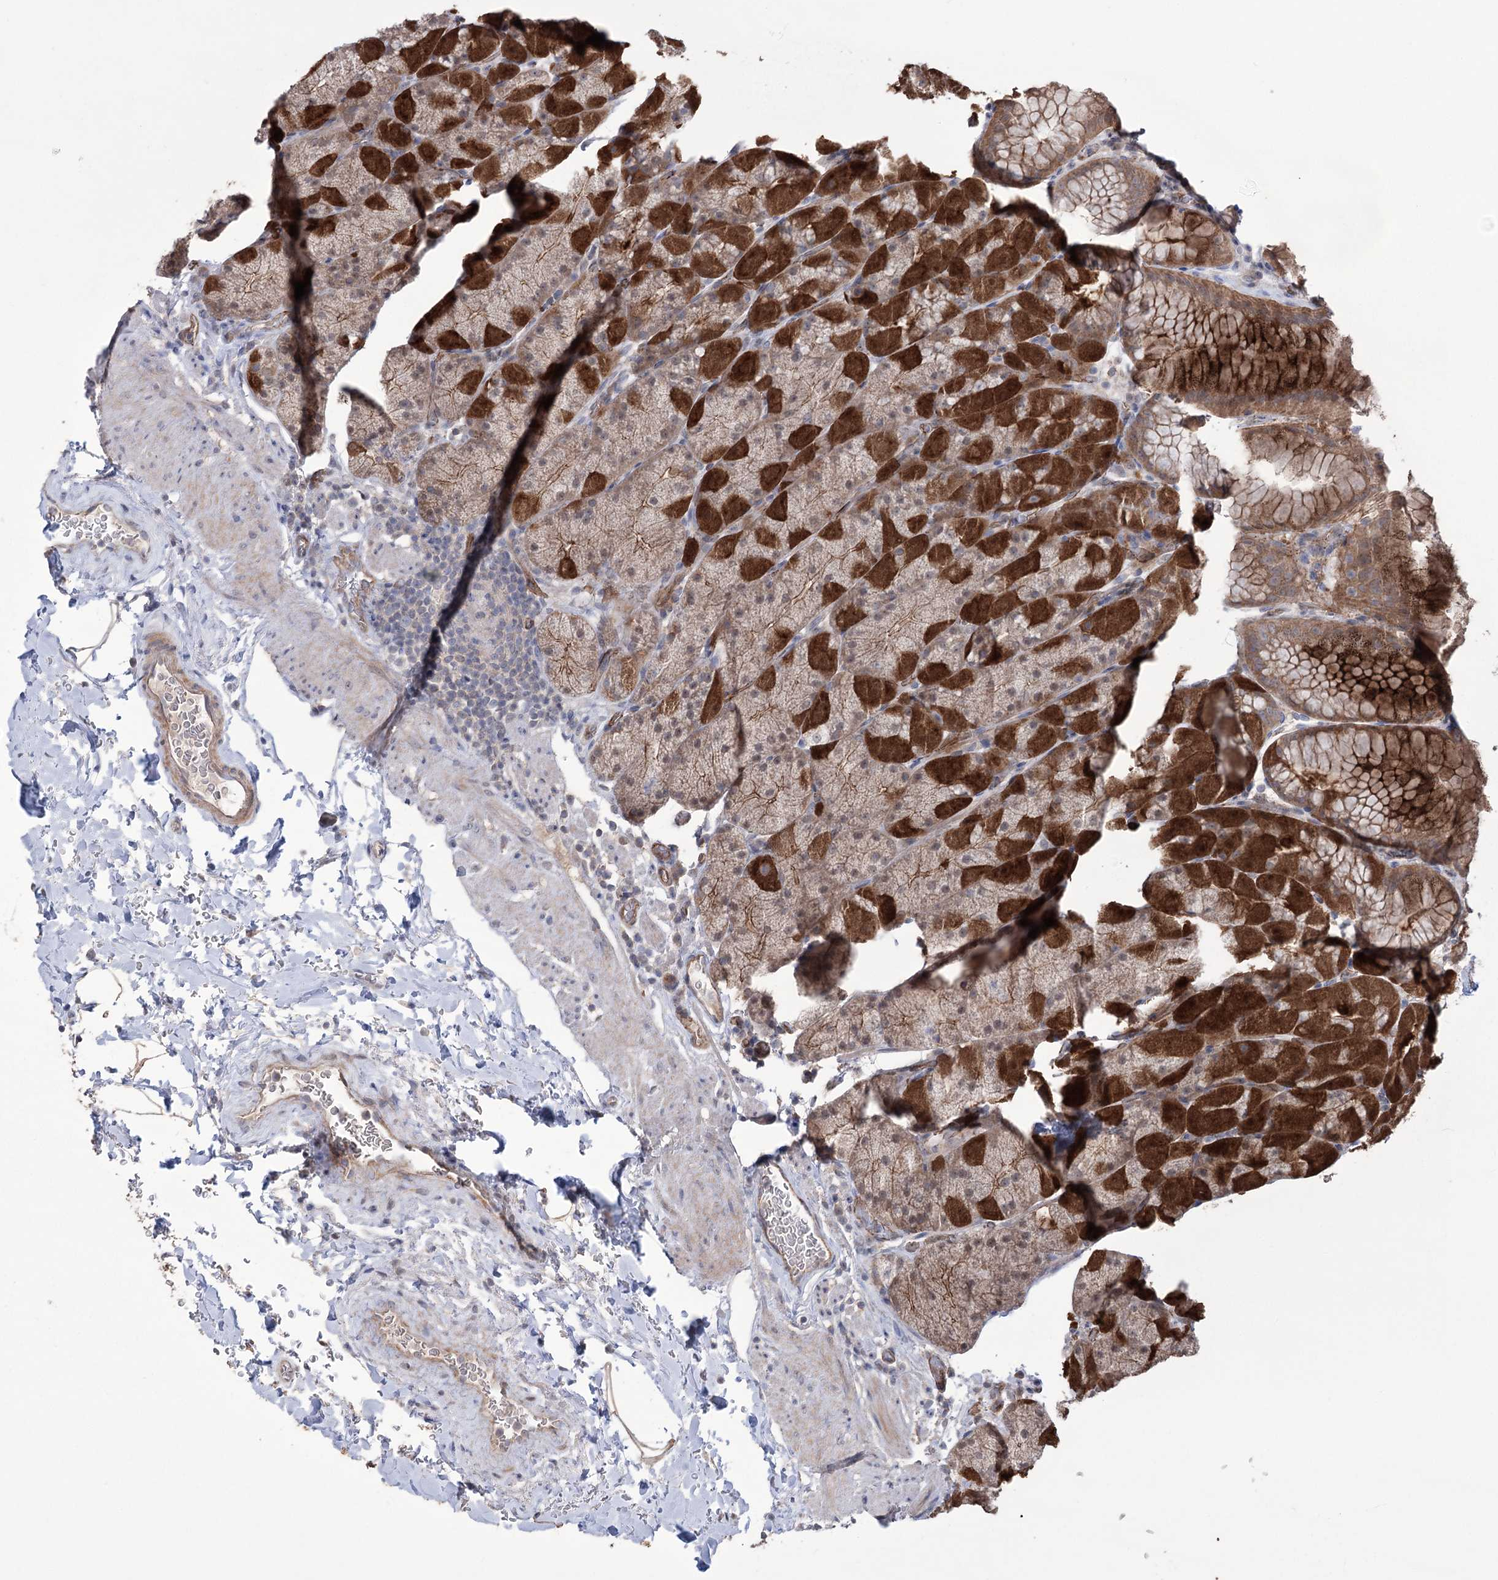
{"staining": {"intensity": "strong", "quantity": ">75%", "location": "cytoplasmic/membranous"}, "tissue": "stomach", "cell_type": "Glandular cells", "image_type": "normal", "snomed": [{"axis": "morphology", "description": "Normal tissue, NOS"}, {"axis": "topography", "description": "Stomach, upper"}, {"axis": "topography", "description": "Stomach, lower"}], "caption": "IHC photomicrograph of unremarkable human stomach stained for a protein (brown), which shows high levels of strong cytoplasmic/membranous staining in approximately >75% of glandular cells.", "gene": "TRIM71", "patient": {"sex": "male", "age": 67}}